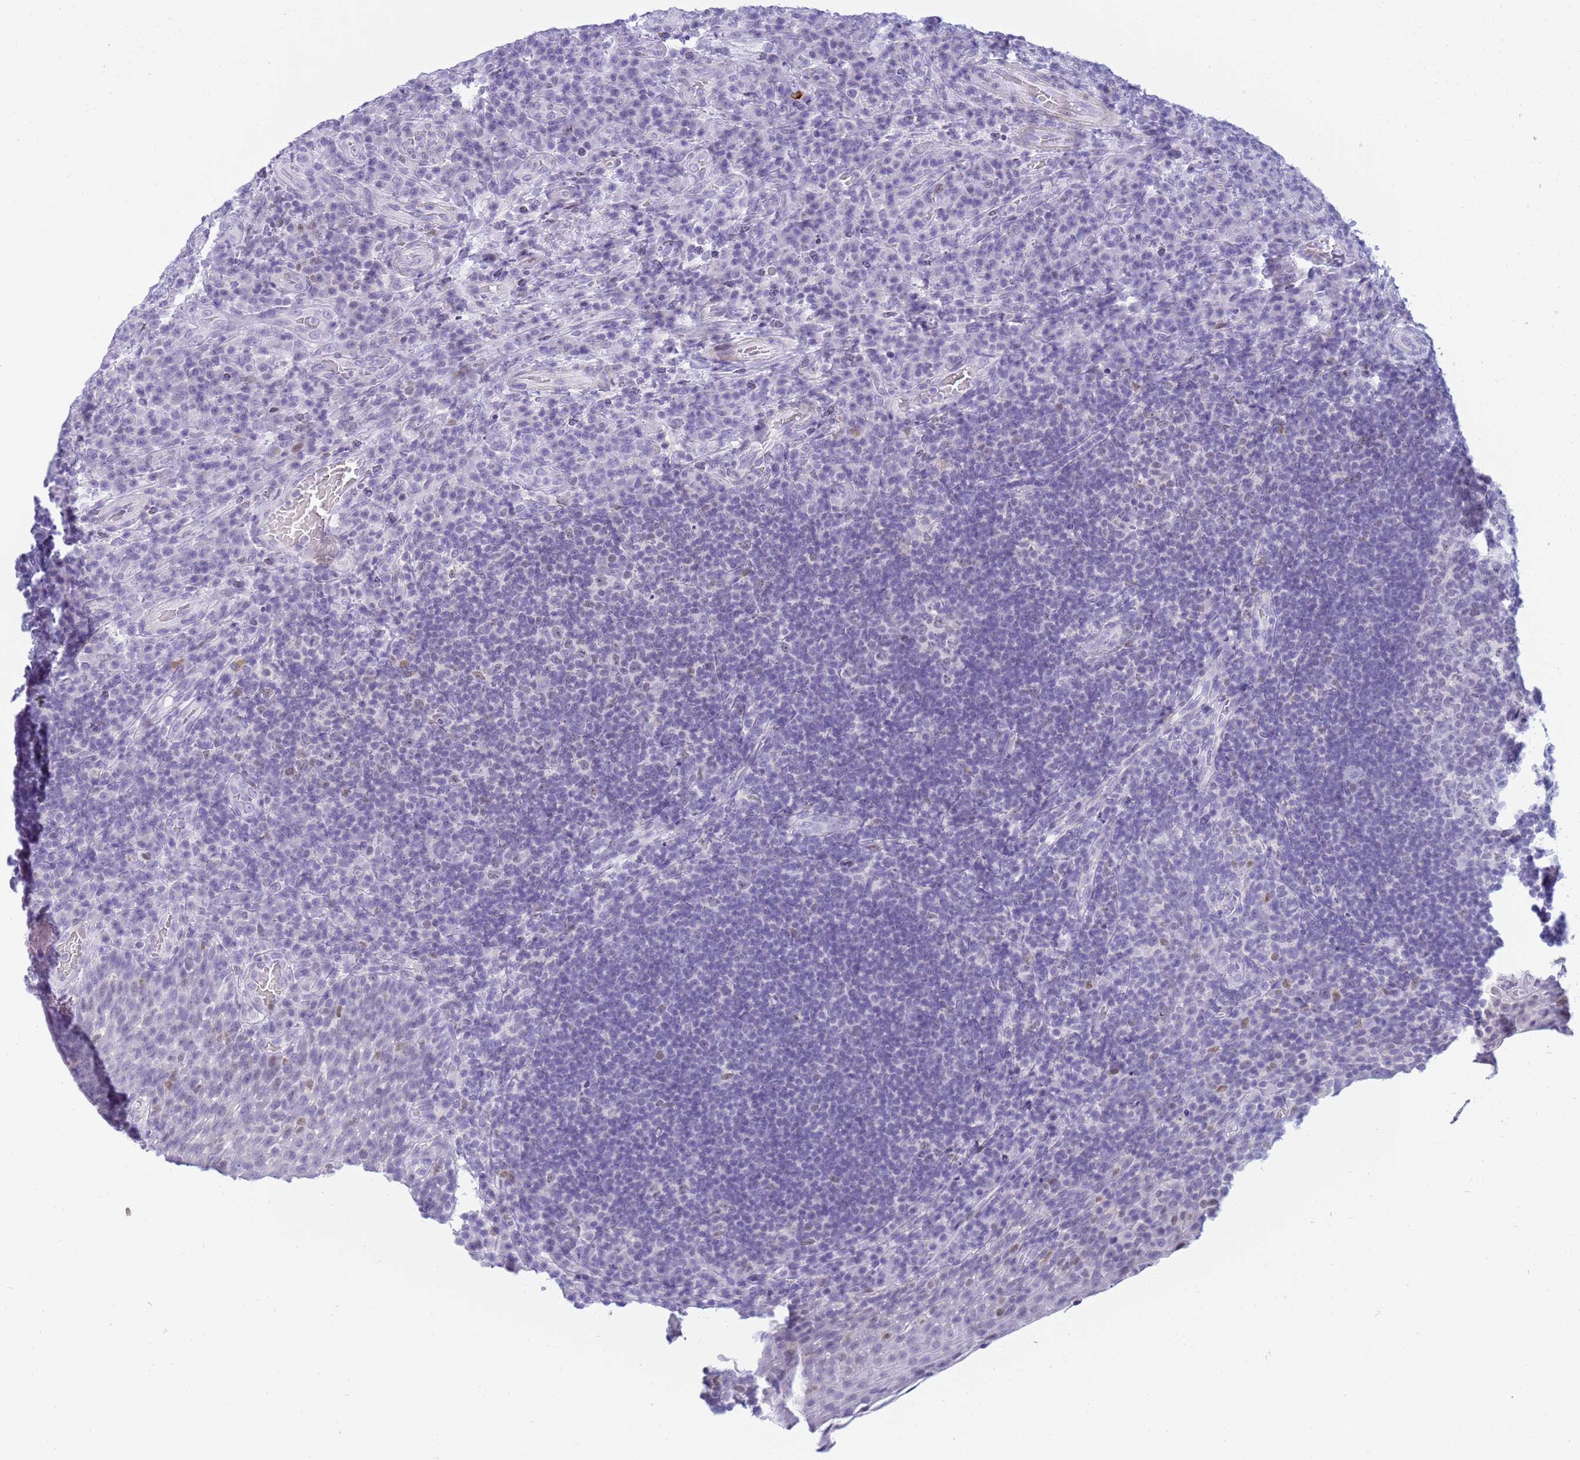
{"staining": {"intensity": "negative", "quantity": "none", "location": "none"}, "tissue": "tonsil", "cell_type": "Germinal center cells", "image_type": "normal", "snomed": [{"axis": "morphology", "description": "Normal tissue, NOS"}, {"axis": "topography", "description": "Tonsil"}], "caption": "DAB immunohistochemical staining of benign tonsil demonstrates no significant positivity in germinal center cells. (DAB immunohistochemistry (IHC), high magnification).", "gene": "SNX20", "patient": {"sex": "male", "age": 17}}